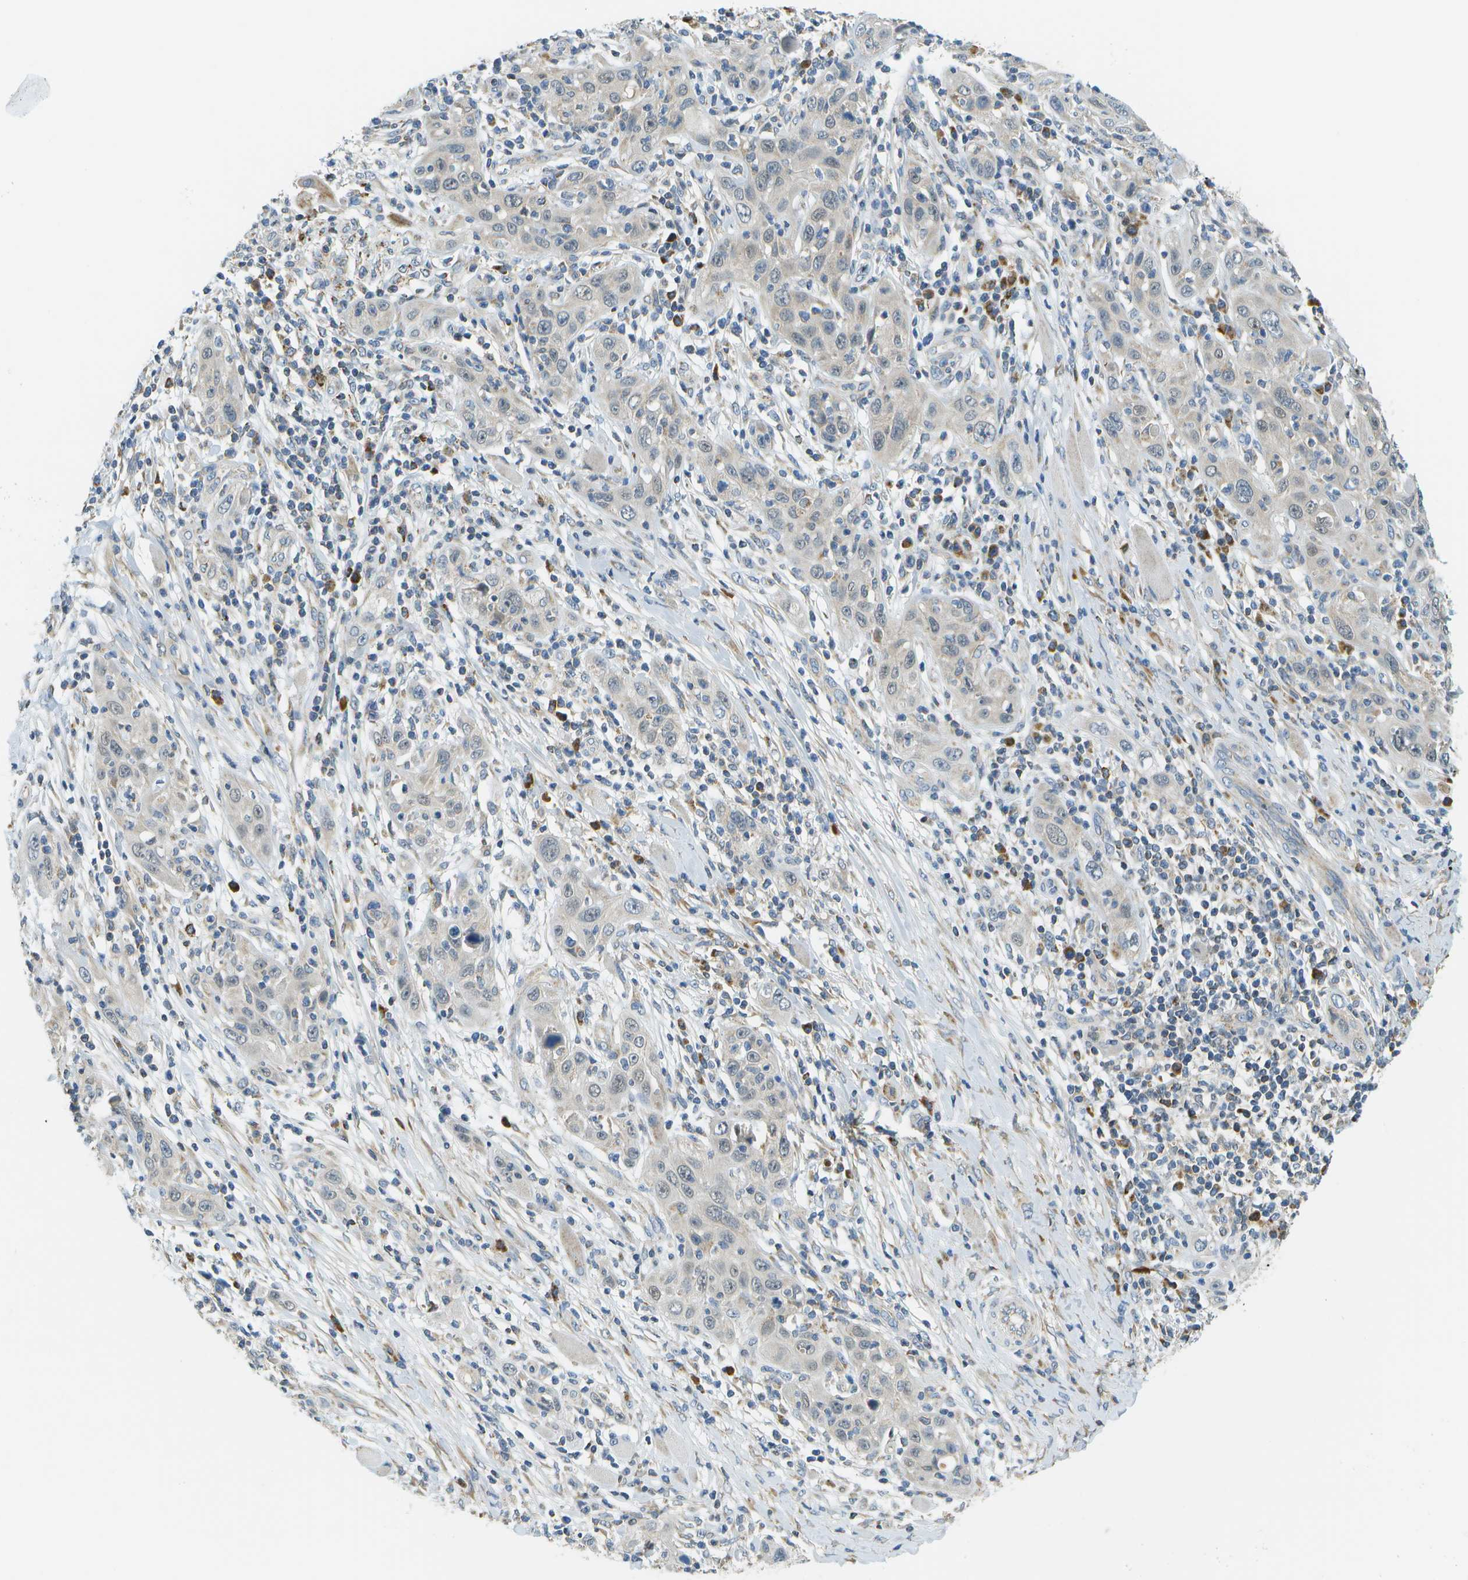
{"staining": {"intensity": "weak", "quantity": "<25%", "location": "cytoplasmic/membranous"}, "tissue": "skin cancer", "cell_type": "Tumor cells", "image_type": "cancer", "snomed": [{"axis": "morphology", "description": "Squamous cell carcinoma, NOS"}, {"axis": "topography", "description": "Skin"}], "caption": "Immunohistochemistry micrograph of human skin cancer (squamous cell carcinoma) stained for a protein (brown), which exhibits no staining in tumor cells.", "gene": "PTGIS", "patient": {"sex": "female", "age": 88}}